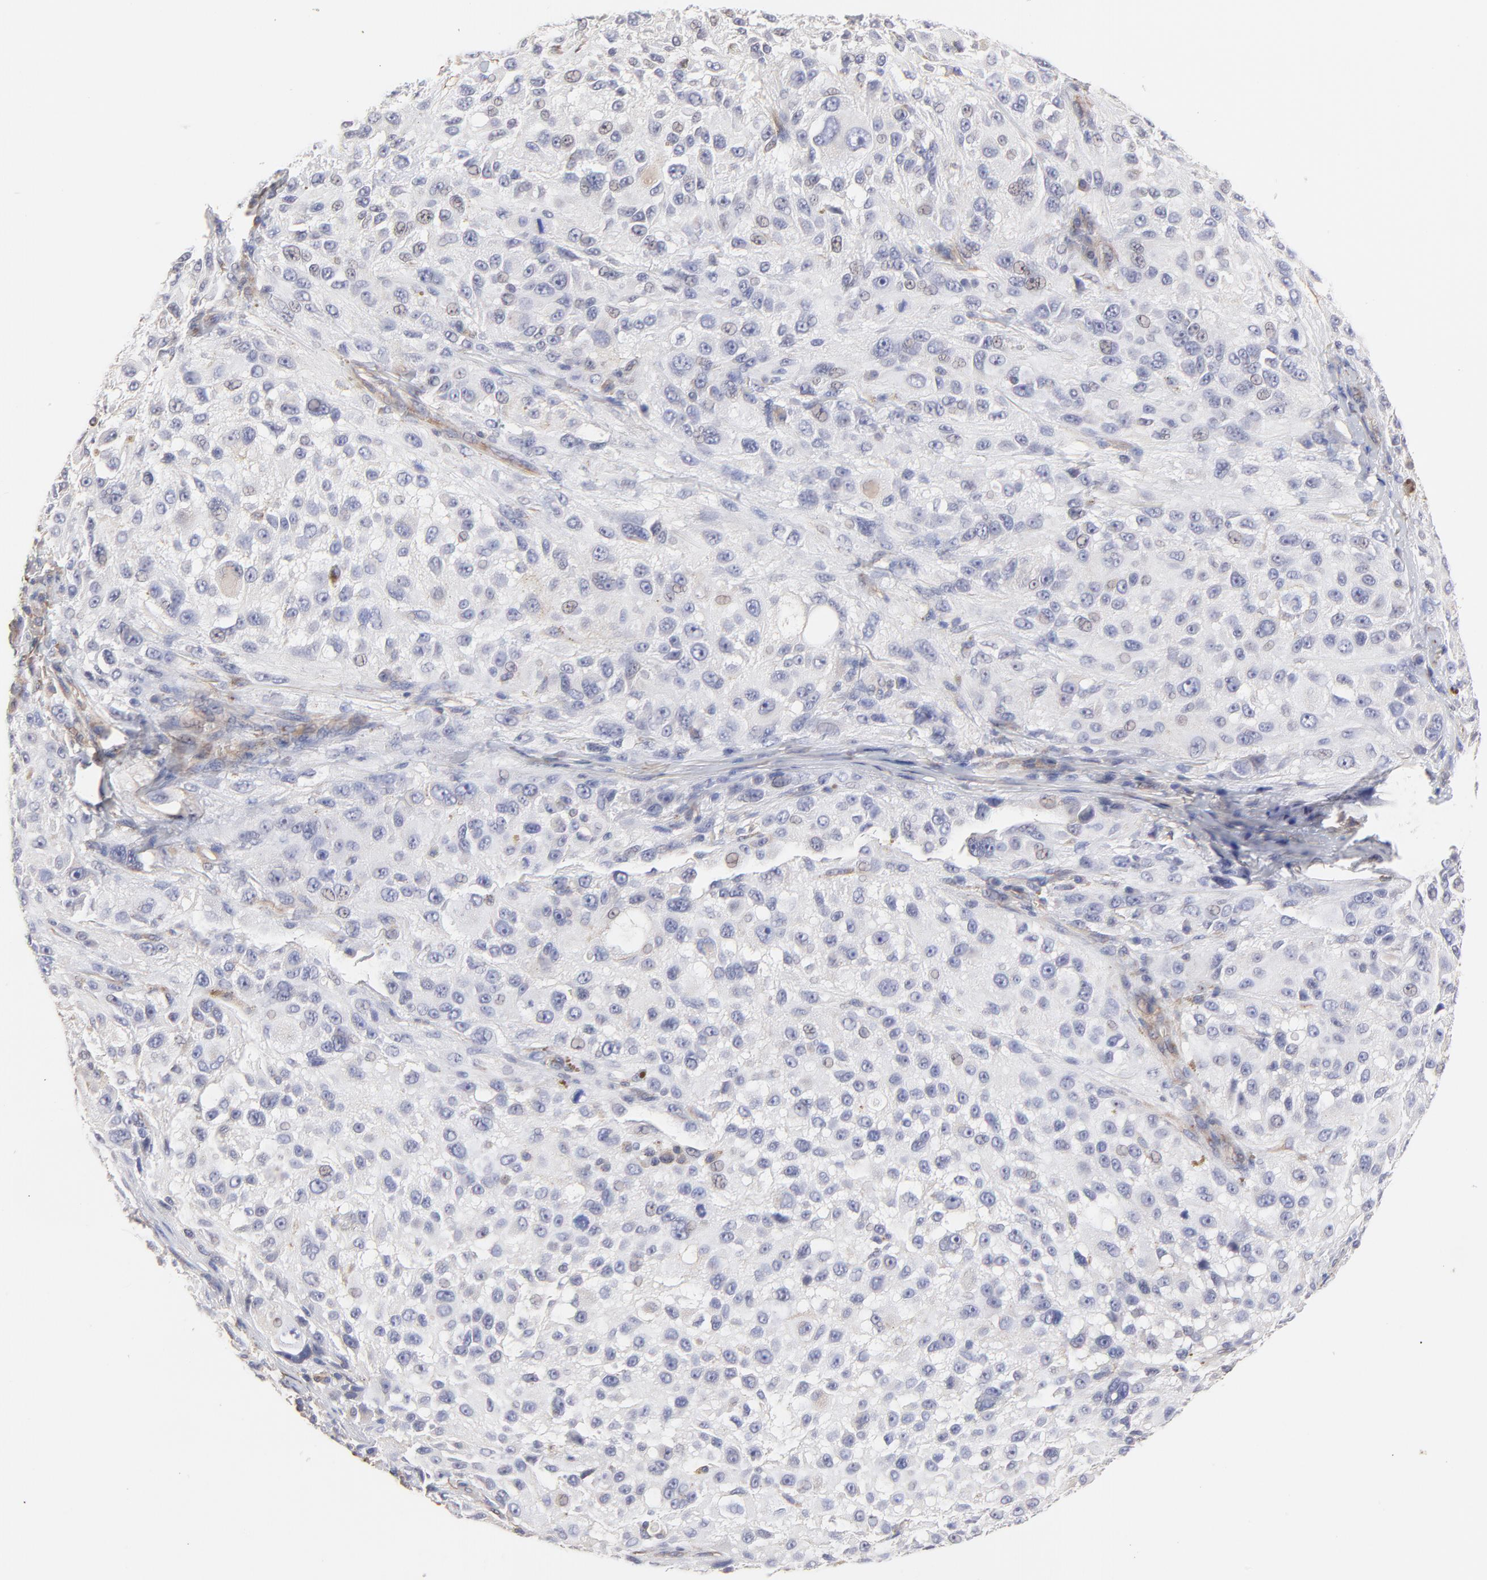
{"staining": {"intensity": "negative", "quantity": "none", "location": "none"}, "tissue": "melanoma", "cell_type": "Tumor cells", "image_type": "cancer", "snomed": [{"axis": "morphology", "description": "Necrosis, NOS"}, {"axis": "morphology", "description": "Malignant melanoma, NOS"}, {"axis": "topography", "description": "Skin"}], "caption": "Immunohistochemistry (IHC) histopathology image of melanoma stained for a protein (brown), which demonstrates no expression in tumor cells.", "gene": "LRCH2", "patient": {"sex": "female", "age": 87}}